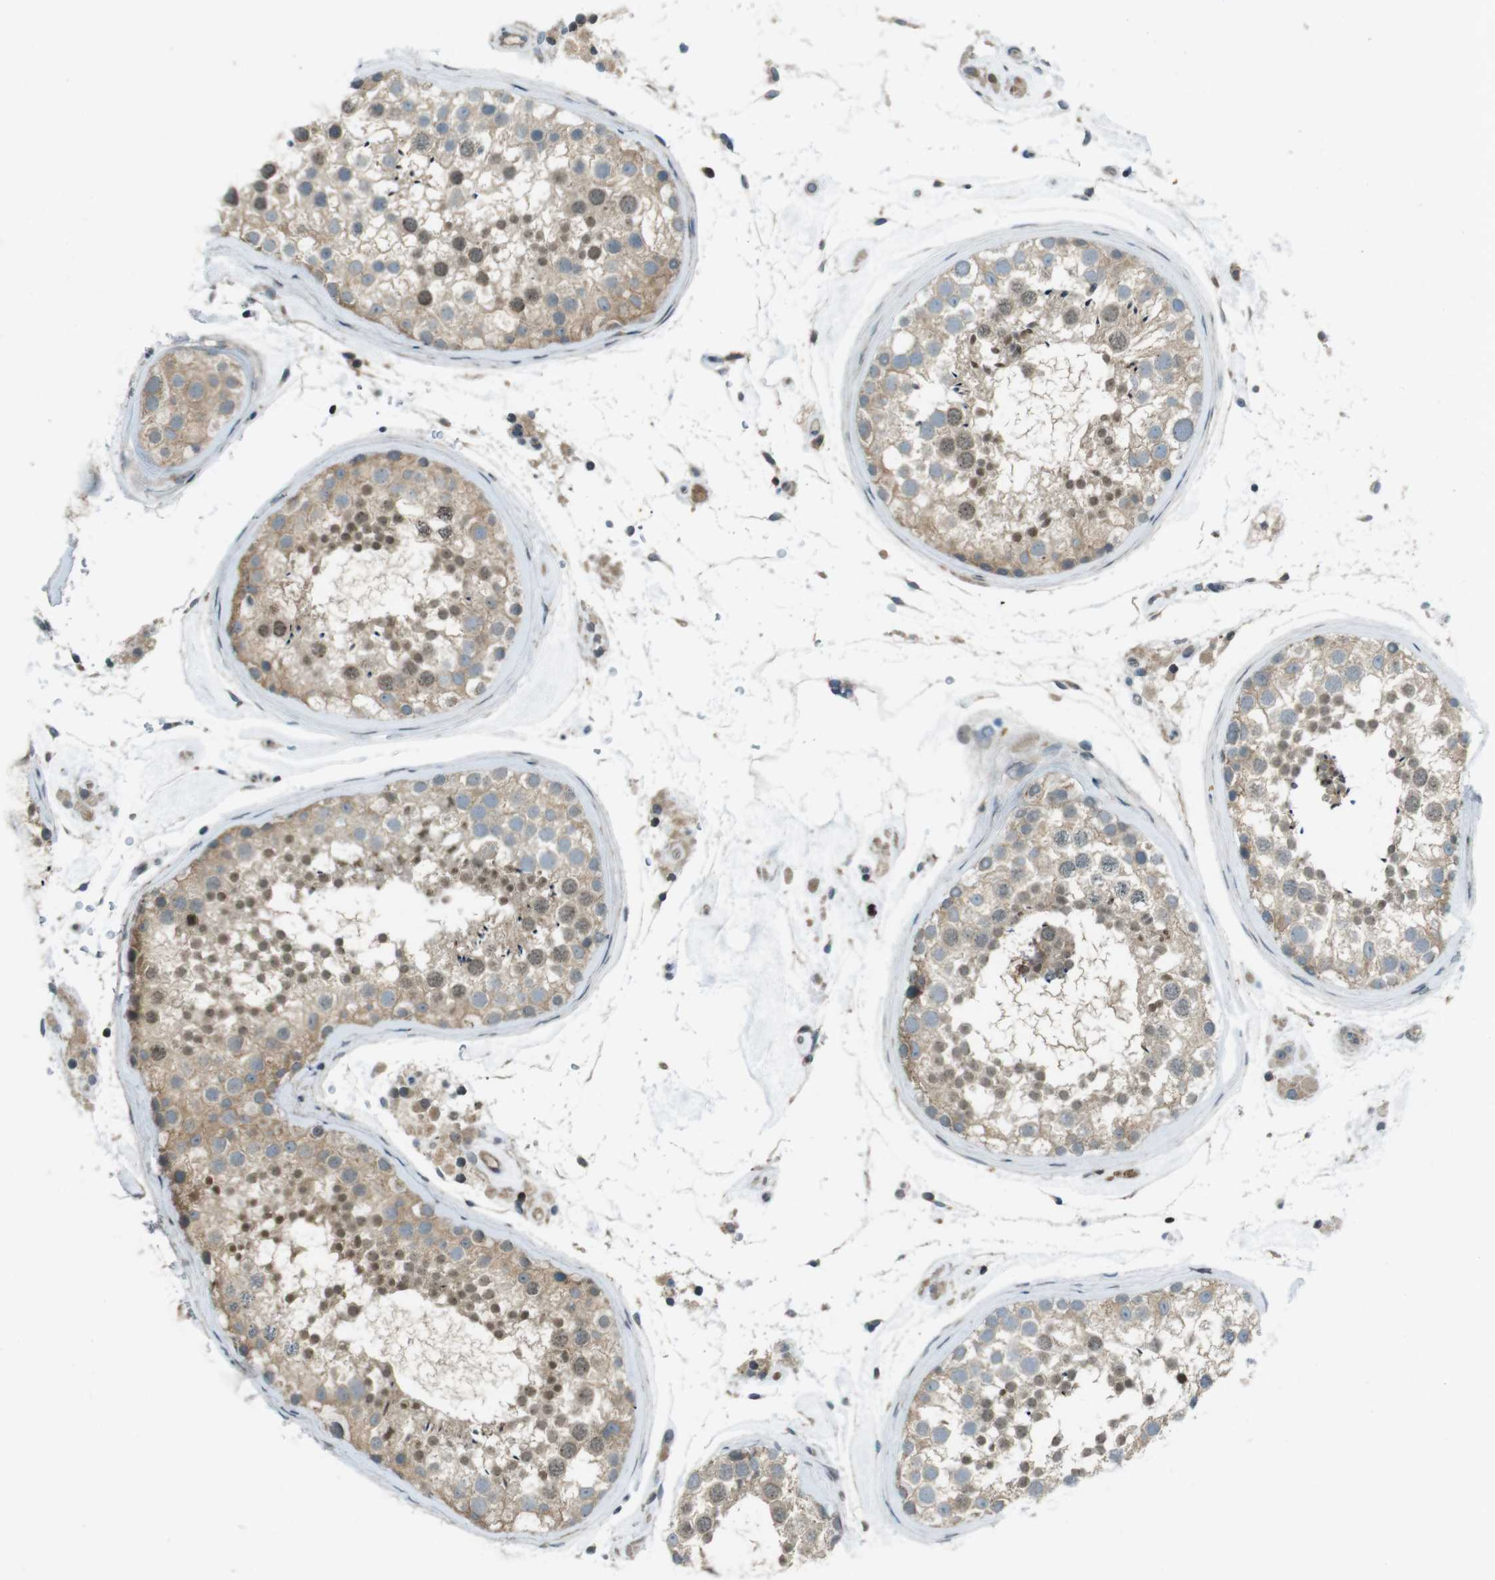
{"staining": {"intensity": "weak", "quantity": ">75%", "location": "cytoplasmic/membranous,nuclear"}, "tissue": "testis", "cell_type": "Cells in seminiferous ducts", "image_type": "normal", "snomed": [{"axis": "morphology", "description": "Normal tissue, NOS"}, {"axis": "topography", "description": "Testis"}], "caption": "The immunohistochemical stain shows weak cytoplasmic/membranous,nuclear positivity in cells in seminiferous ducts of benign testis.", "gene": "ZYX", "patient": {"sex": "male", "age": 46}}